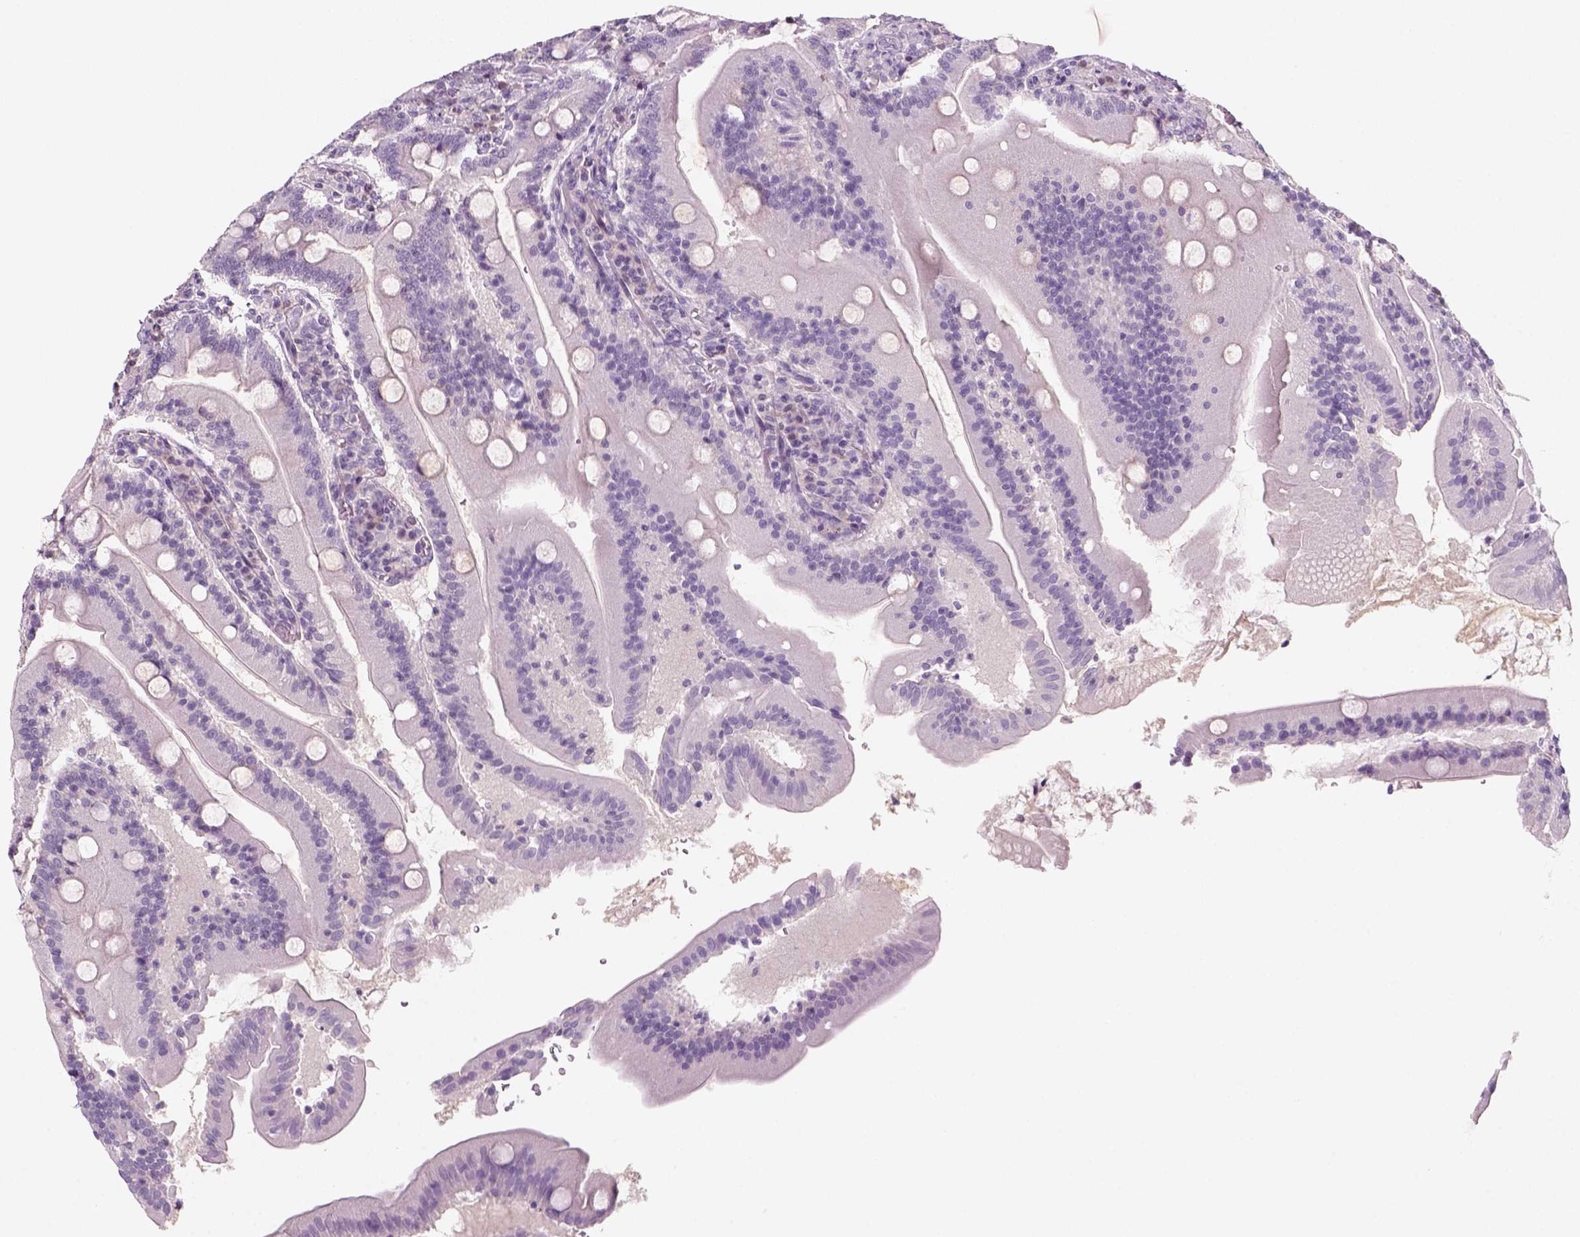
{"staining": {"intensity": "negative", "quantity": "none", "location": "none"}, "tissue": "small intestine", "cell_type": "Glandular cells", "image_type": "normal", "snomed": [{"axis": "morphology", "description": "Normal tissue, NOS"}, {"axis": "topography", "description": "Small intestine"}], "caption": "Immunohistochemical staining of normal human small intestine shows no significant expression in glandular cells. (DAB immunohistochemistry with hematoxylin counter stain).", "gene": "KRT25", "patient": {"sex": "male", "age": 37}}